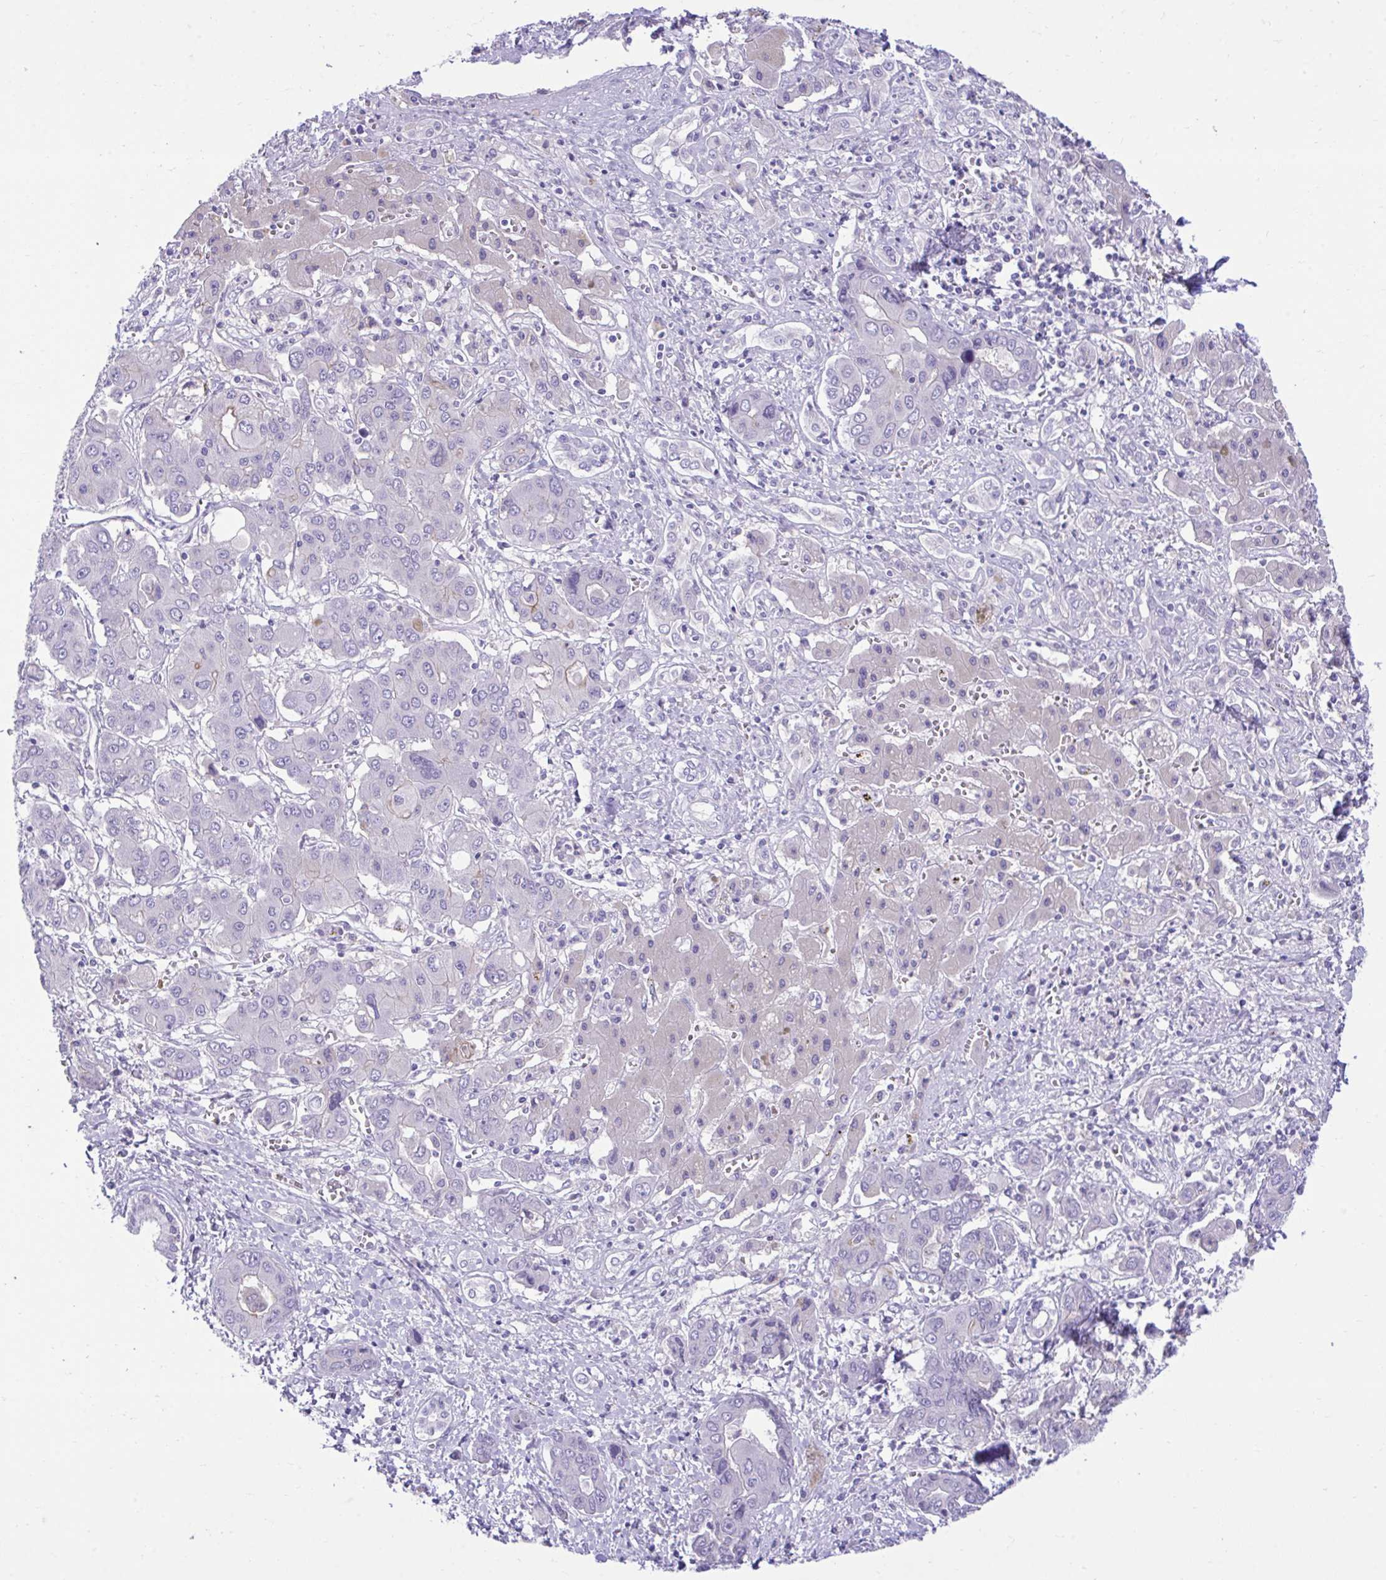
{"staining": {"intensity": "negative", "quantity": "none", "location": "none"}, "tissue": "liver cancer", "cell_type": "Tumor cells", "image_type": "cancer", "snomed": [{"axis": "morphology", "description": "Cholangiocarcinoma"}, {"axis": "topography", "description": "Liver"}], "caption": "This is an immunohistochemistry (IHC) histopathology image of liver cancer. There is no expression in tumor cells.", "gene": "PLEKHH1", "patient": {"sex": "male", "age": 67}}